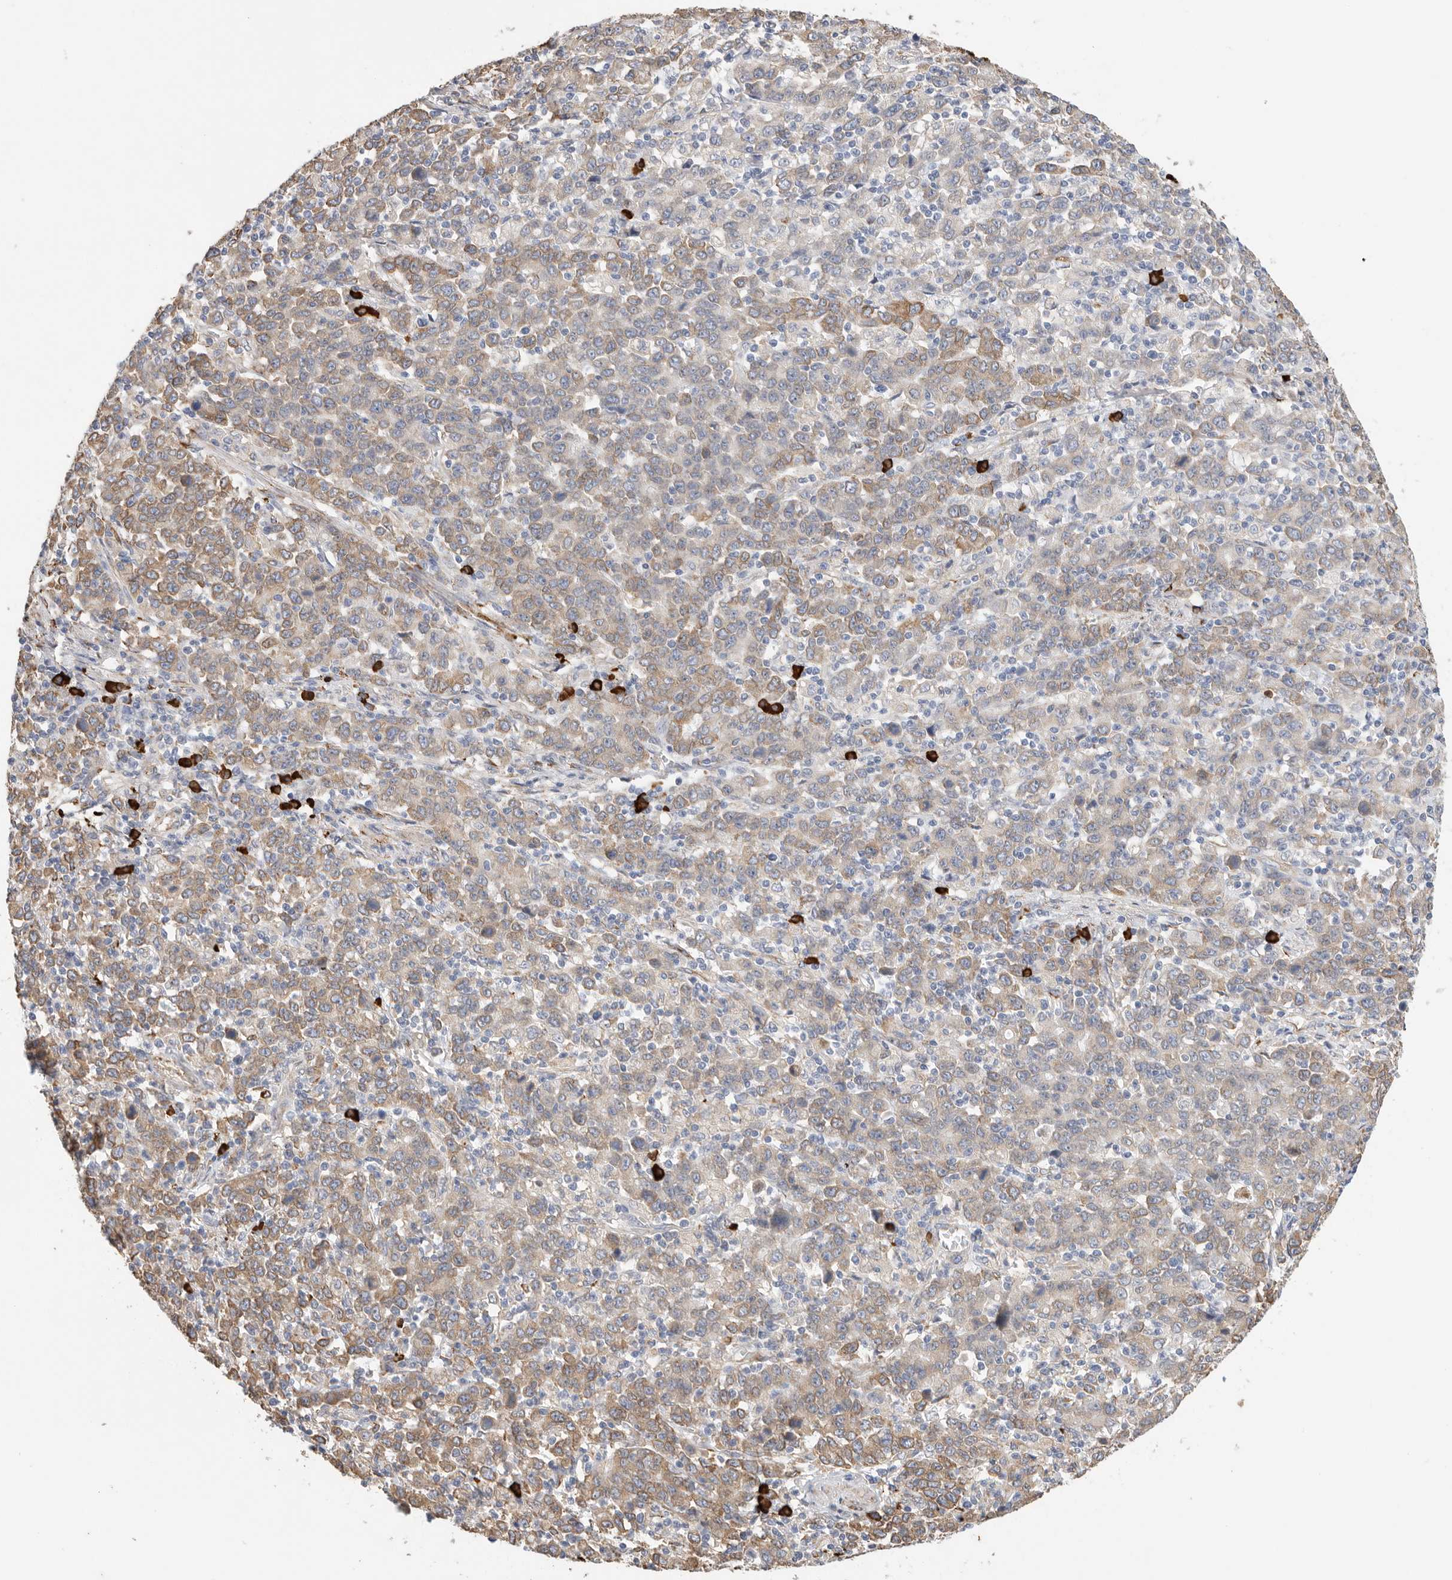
{"staining": {"intensity": "weak", "quantity": ">75%", "location": "cytoplasmic/membranous"}, "tissue": "stomach cancer", "cell_type": "Tumor cells", "image_type": "cancer", "snomed": [{"axis": "morphology", "description": "Adenocarcinoma, NOS"}, {"axis": "topography", "description": "Stomach, upper"}], "caption": "Approximately >75% of tumor cells in stomach cancer (adenocarcinoma) reveal weak cytoplasmic/membranous protein positivity as visualized by brown immunohistochemical staining.", "gene": "BLOC1S5", "patient": {"sex": "male", "age": 69}}